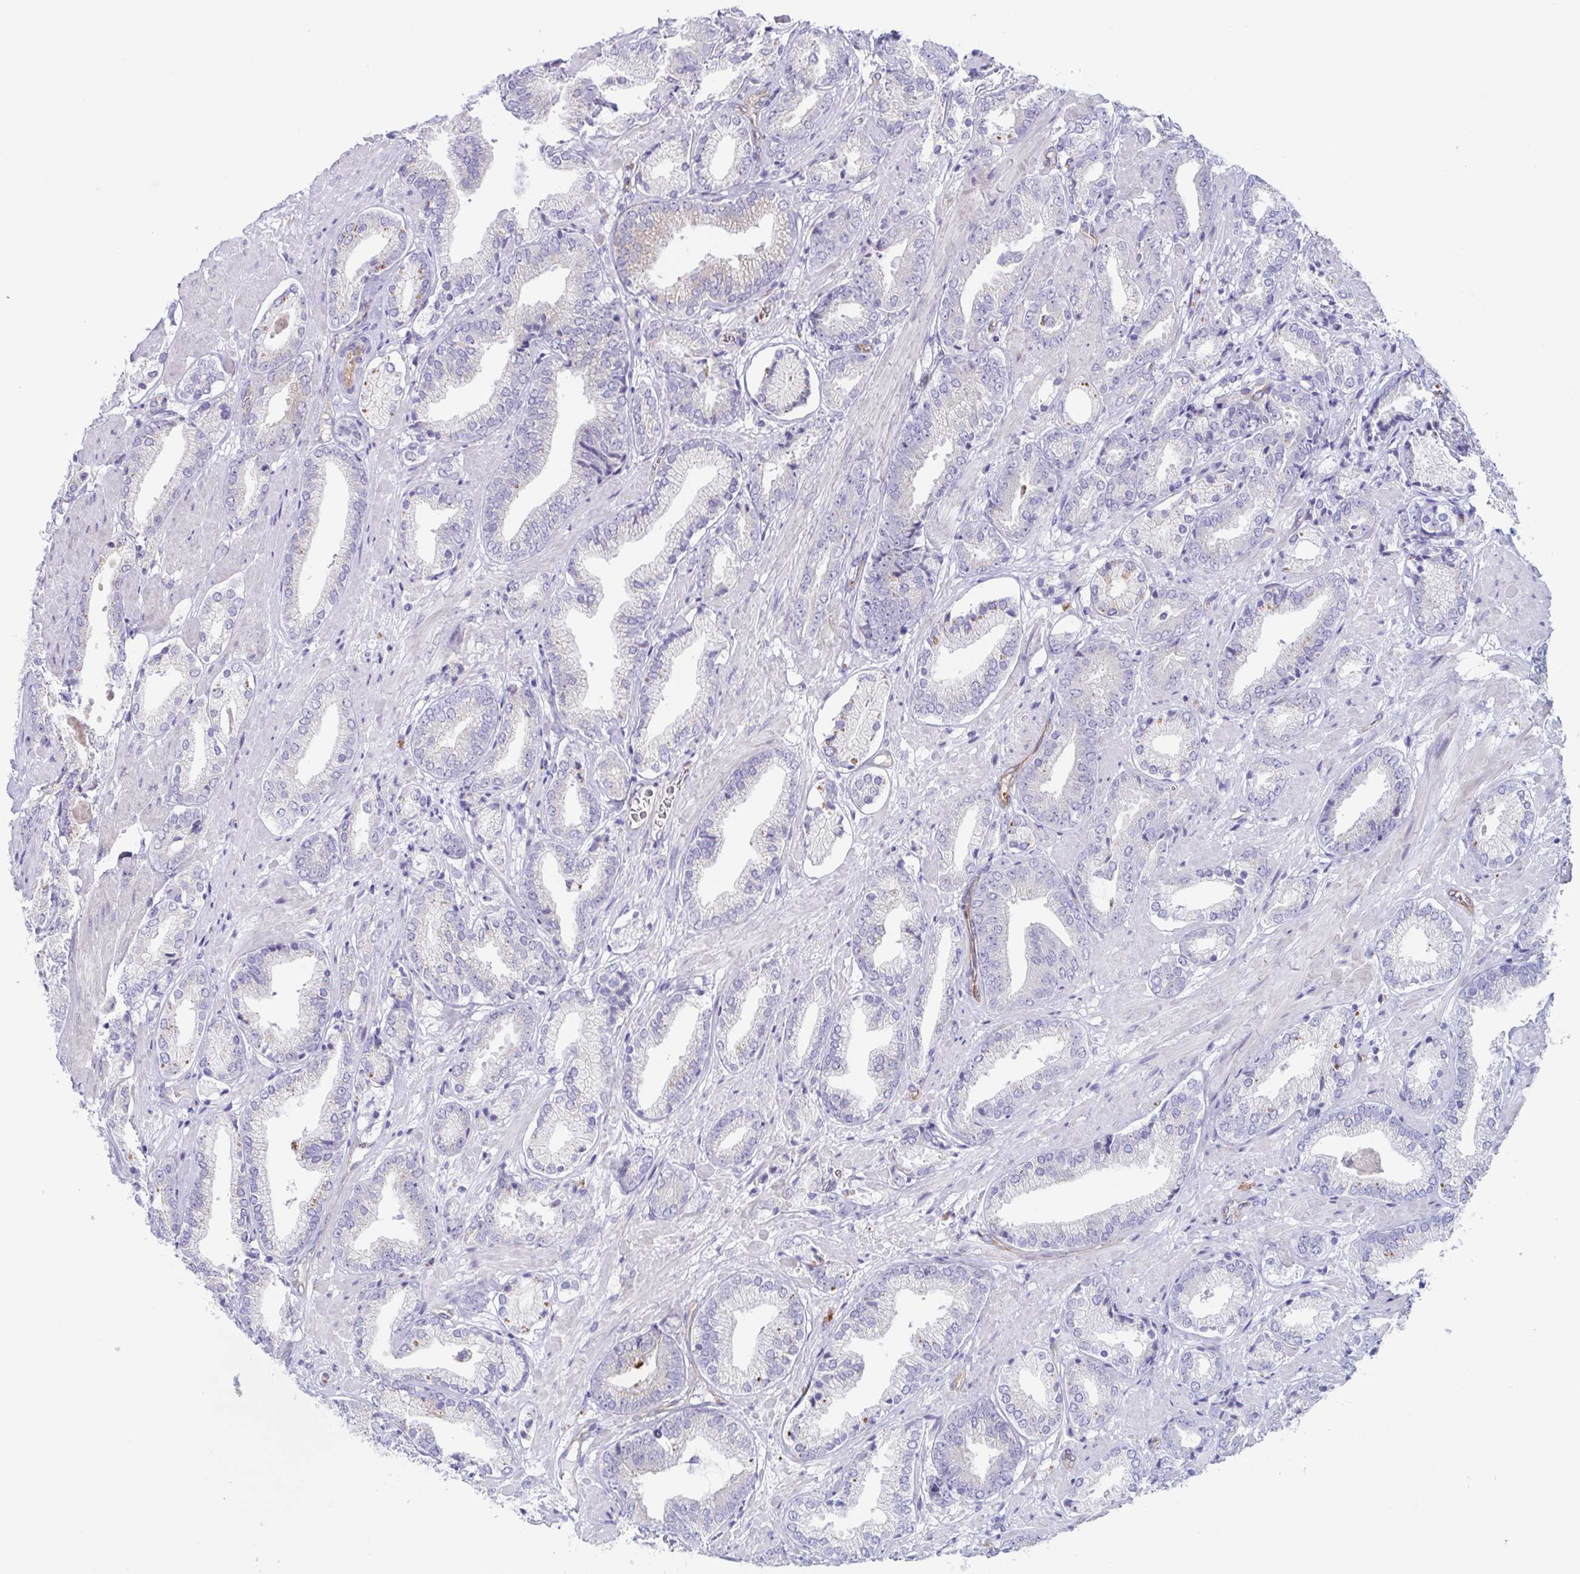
{"staining": {"intensity": "moderate", "quantity": "<25%", "location": "cytoplasmic/membranous"}, "tissue": "prostate cancer", "cell_type": "Tumor cells", "image_type": "cancer", "snomed": [{"axis": "morphology", "description": "Adenocarcinoma, High grade"}, {"axis": "topography", "description": "Prostate"}], "caption": "Immunohistochemistry (IHC) (DAB) staining of adenocarcinoma (high-grade) (prostate) reveals moderate cytoplasmic/membranous protein positivity in about <25% of tumor cells.", "gene": "LYRM2", "patient": {"sex": "male", "age": 56}}